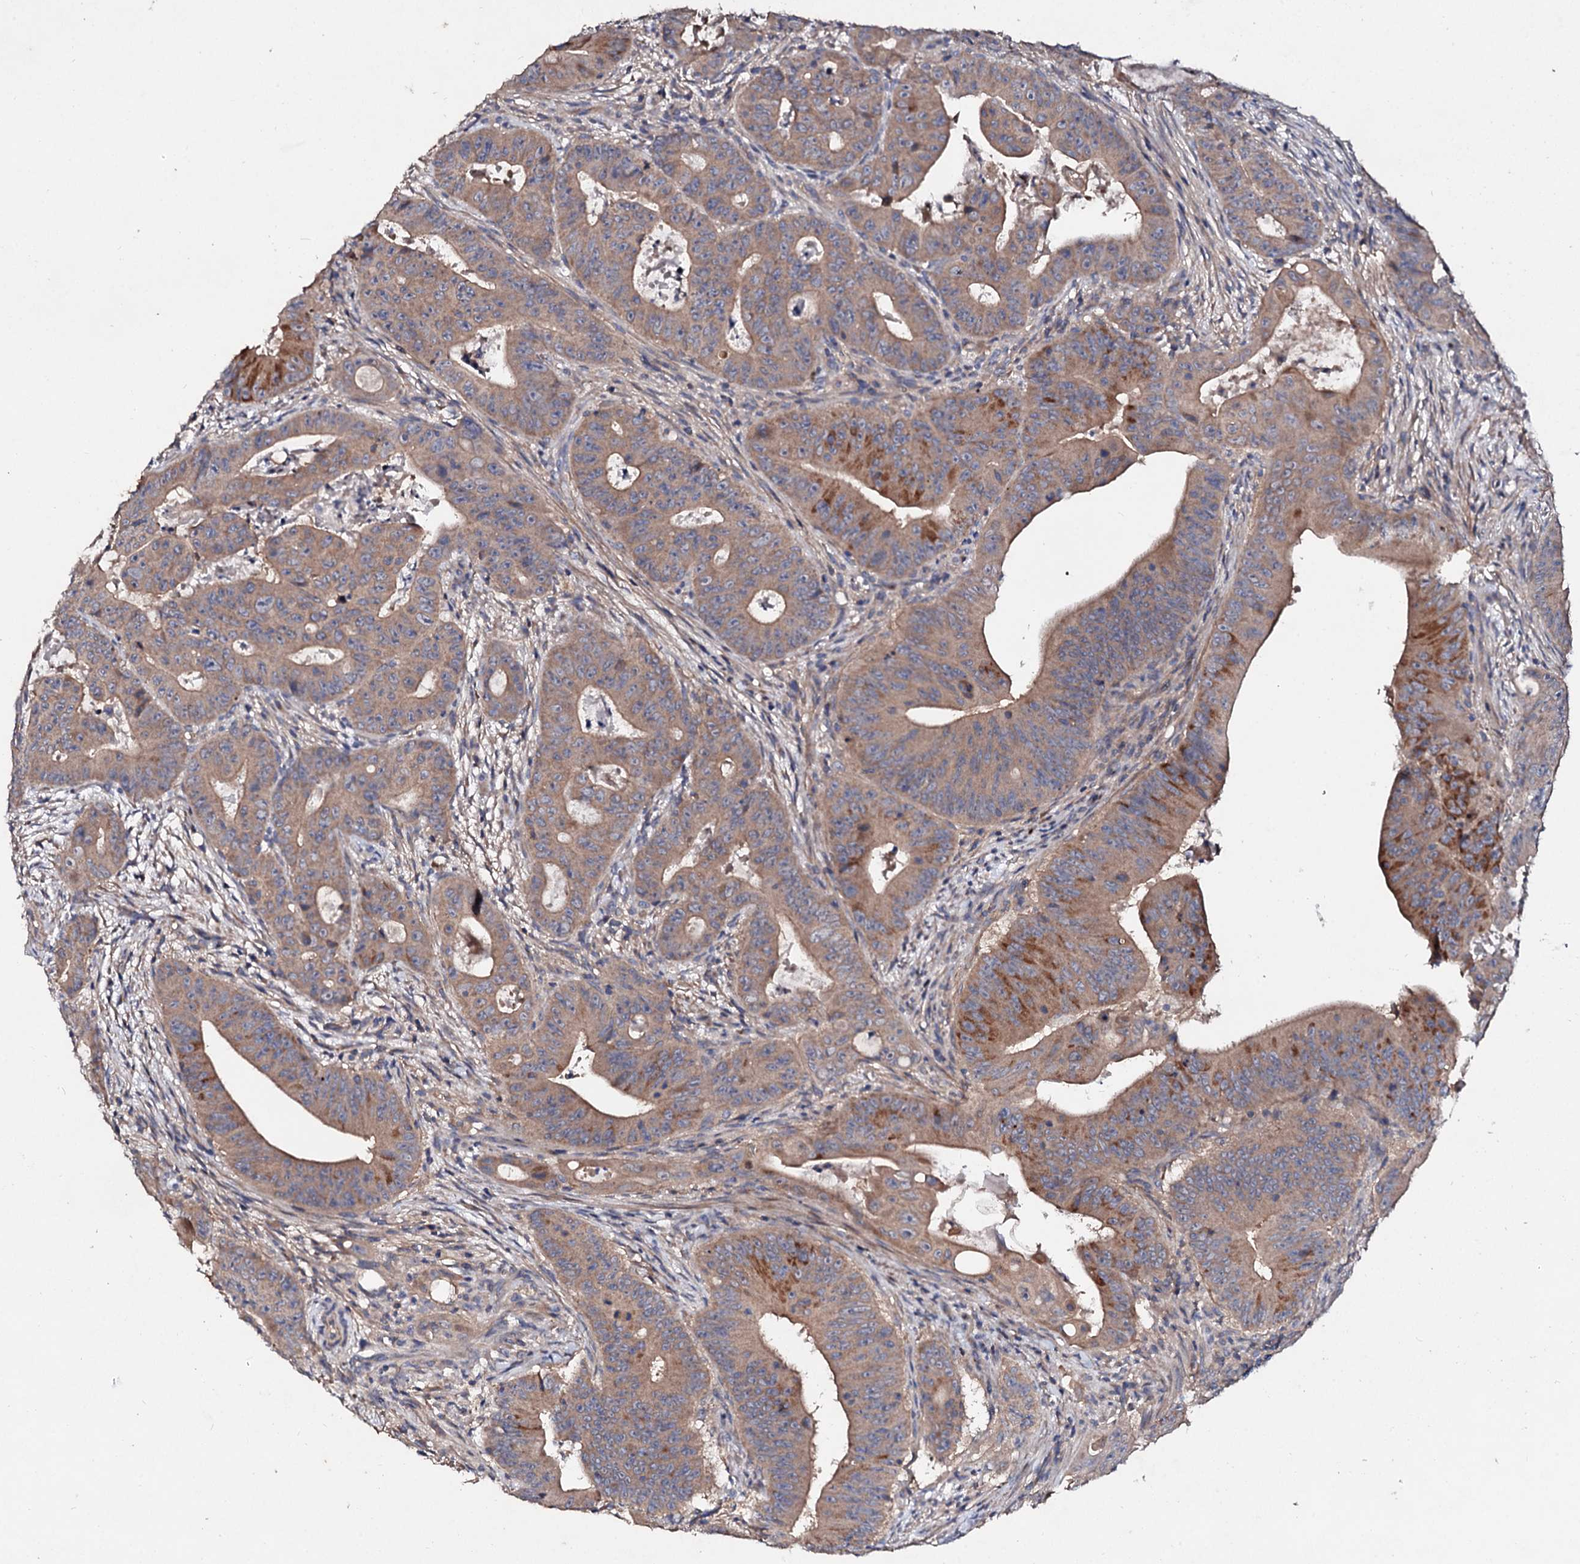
{"staining": {"intensity": "moderate", "quantity": ">75%", "location": "cytoplasmic/membranous"}, "tissue": "colorectal cancer", "cell_type": "Tumor cells", "image_type": "cancer", "snomed": [{"axis": "morphology", "description": "Adenocarcinoma, NOS"}, {"axis": "topography", "description": "Rectum"}], "caption": "This micrograph shows IHC staining of adenocarcinoma (colorectal), with medium moderate cytoplasmic/membranous staining in about >75% of tumor cells.", "gene": "FIBIN", "patient": {"sex": "female", "age": 75}}